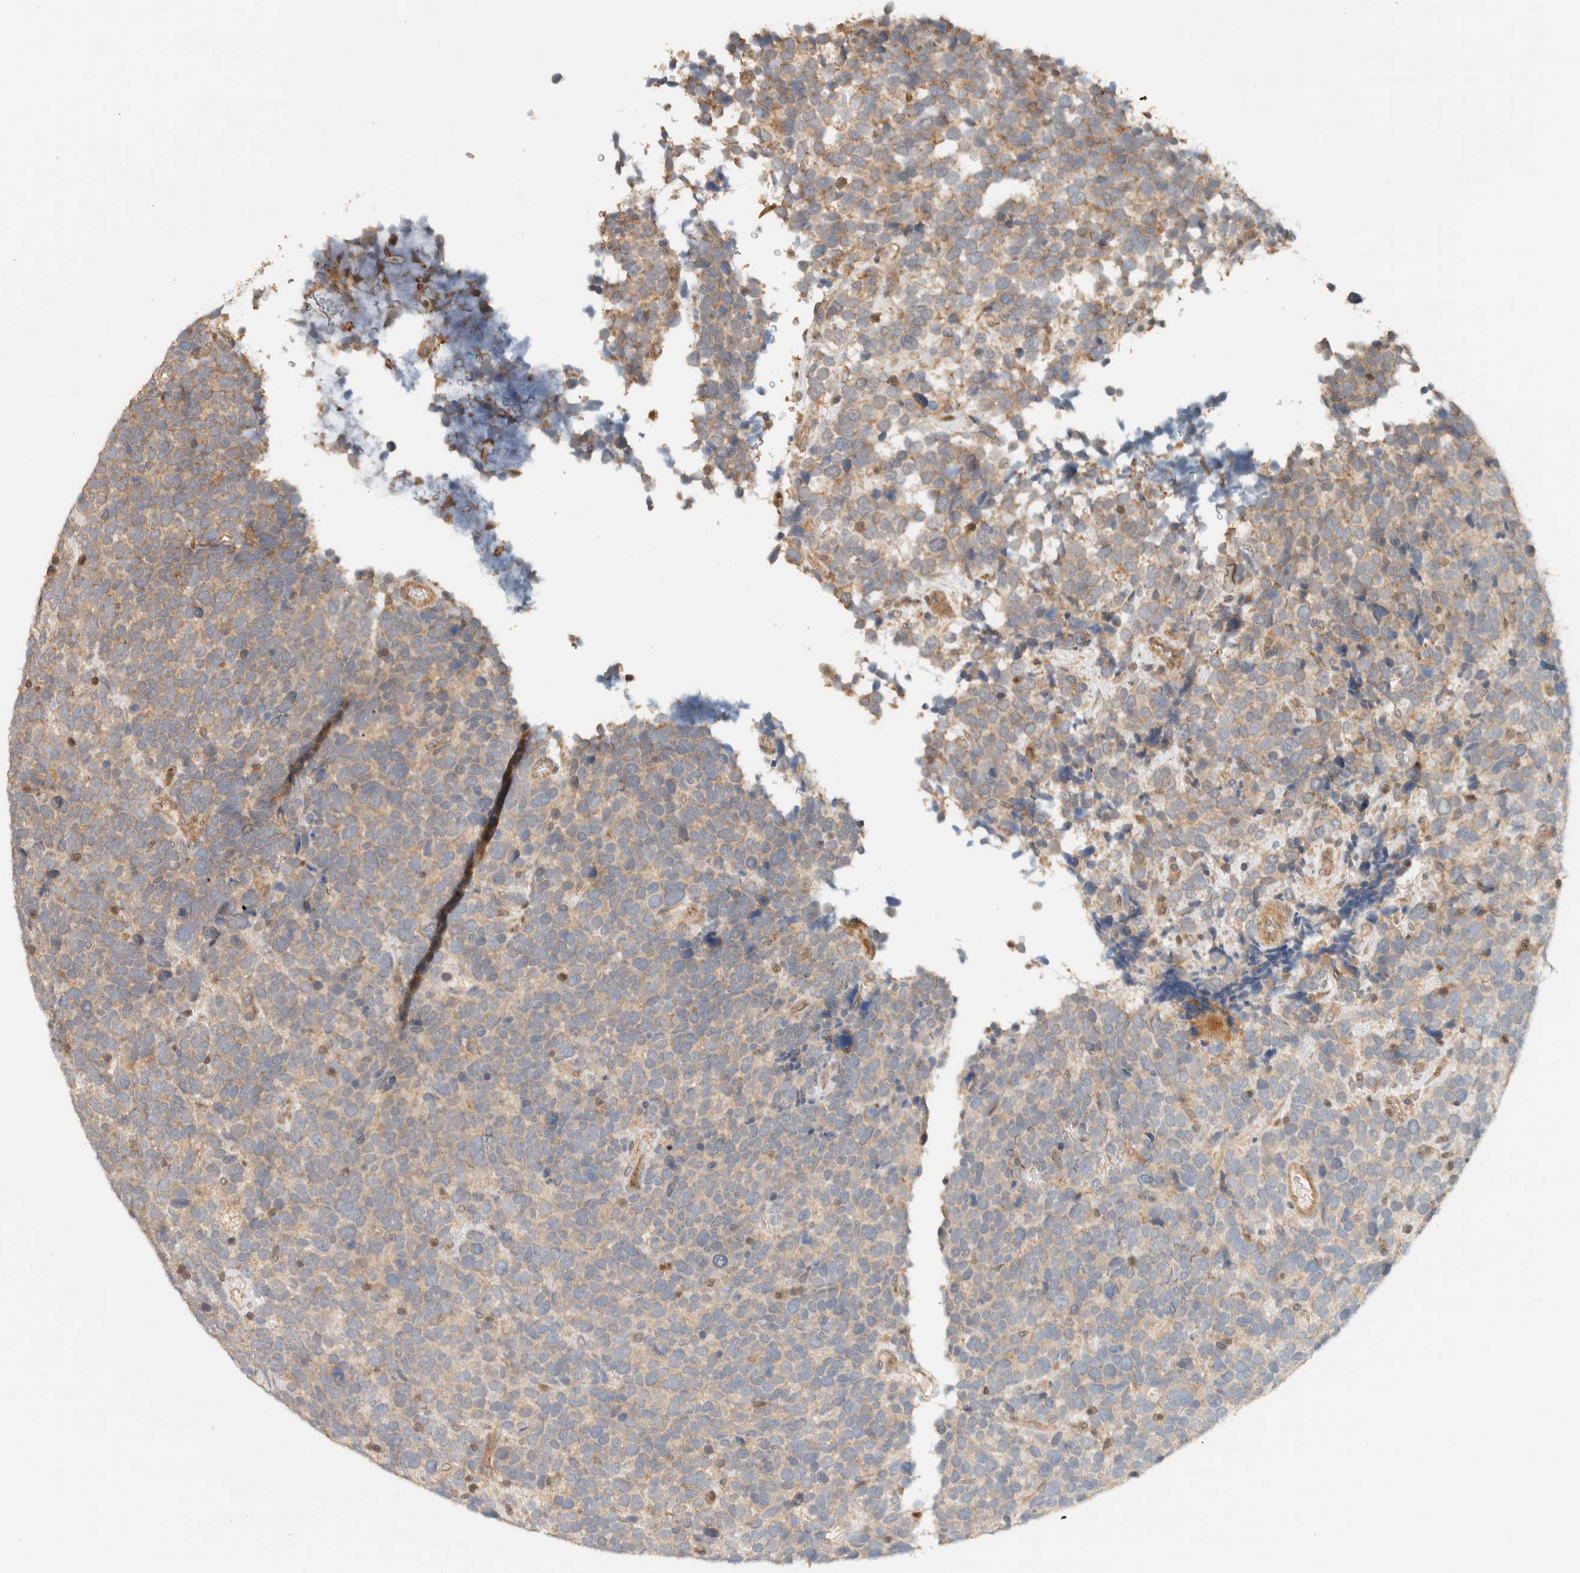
{"staining": {"intensity": "weak", "quantity": ">75%", "location": "cytoplasmic/membranous"}, "tissue": "urothelial cancer", "cell_type": "Tumor cells", "image_type": "cancer", "snomed": [{"axis": "morphology", "description": "Urothelial carcinoma, High grade"}, {"axis": "topography", "description": "Urinary bladder"}], "caption": "A histopathology image of human high-grade urothelial carcinoma stained for a protein exhibits weak cytoplasmic/membranous brown staining in tumor cells.", "gene": "ARFGEF1", "patient": {"sex": "female", "age": 82}}